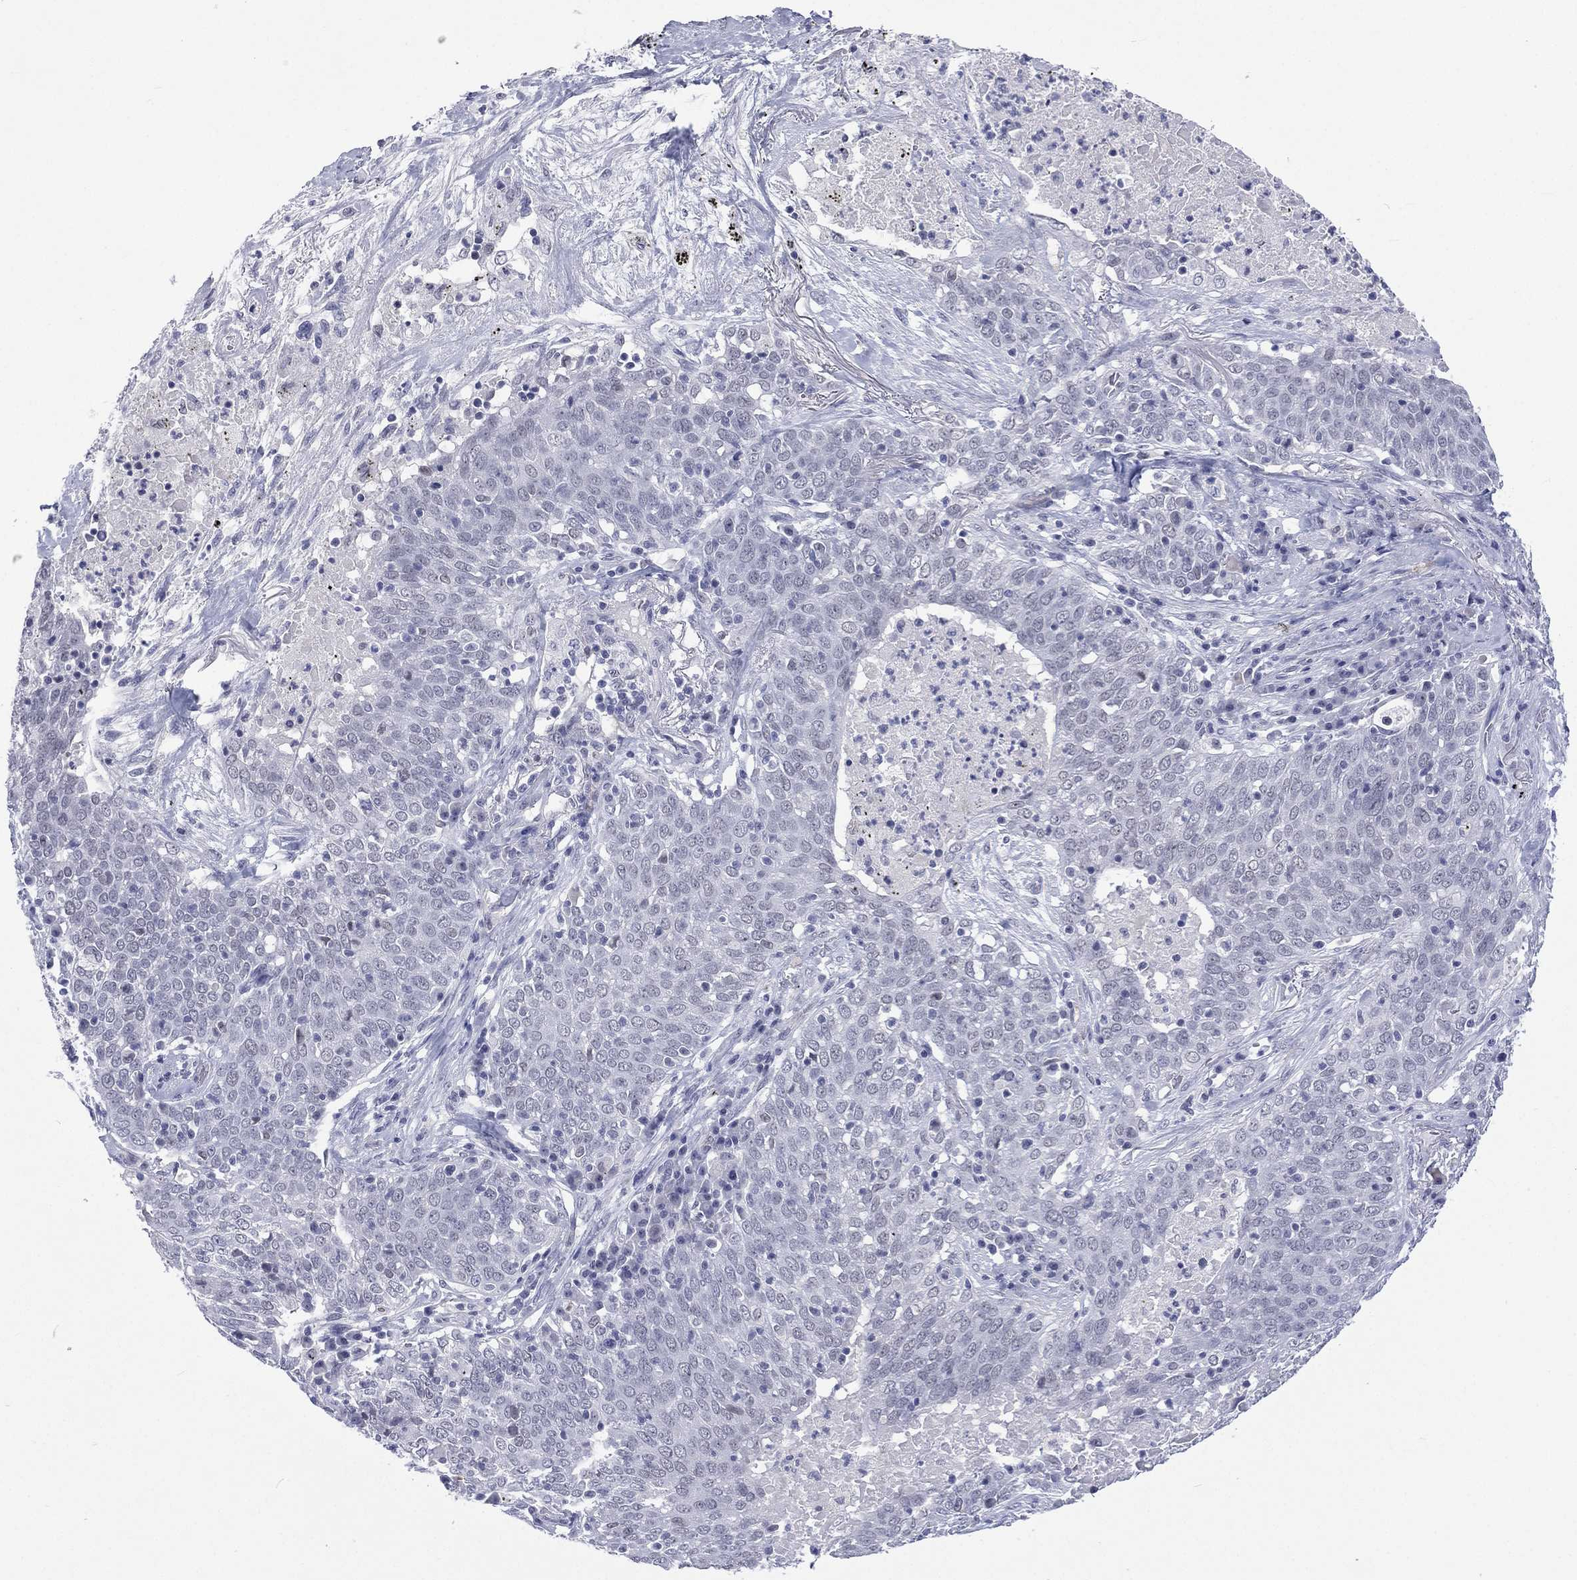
{"staining": {"intensity": "negative", "quantity": "none", "location": "none"}, "tissue": "lung cancer", "cell_type": "Tumor cells", "image_type": "cancer", "snomed": [{"axis": "morphology", "description": "Squamous cell carcinoma, NOS"}, {"axis": "topography", "description": "Lung"}], "caption": "A high-resolution histopathology image shows immunohistochemistry (IHC) staining of squamous cell carcinoma (lung), which demonstrates no significant staining in tumor cells.", "gene": "SSX1", "patient": {"sex": "male", "age": 82}}